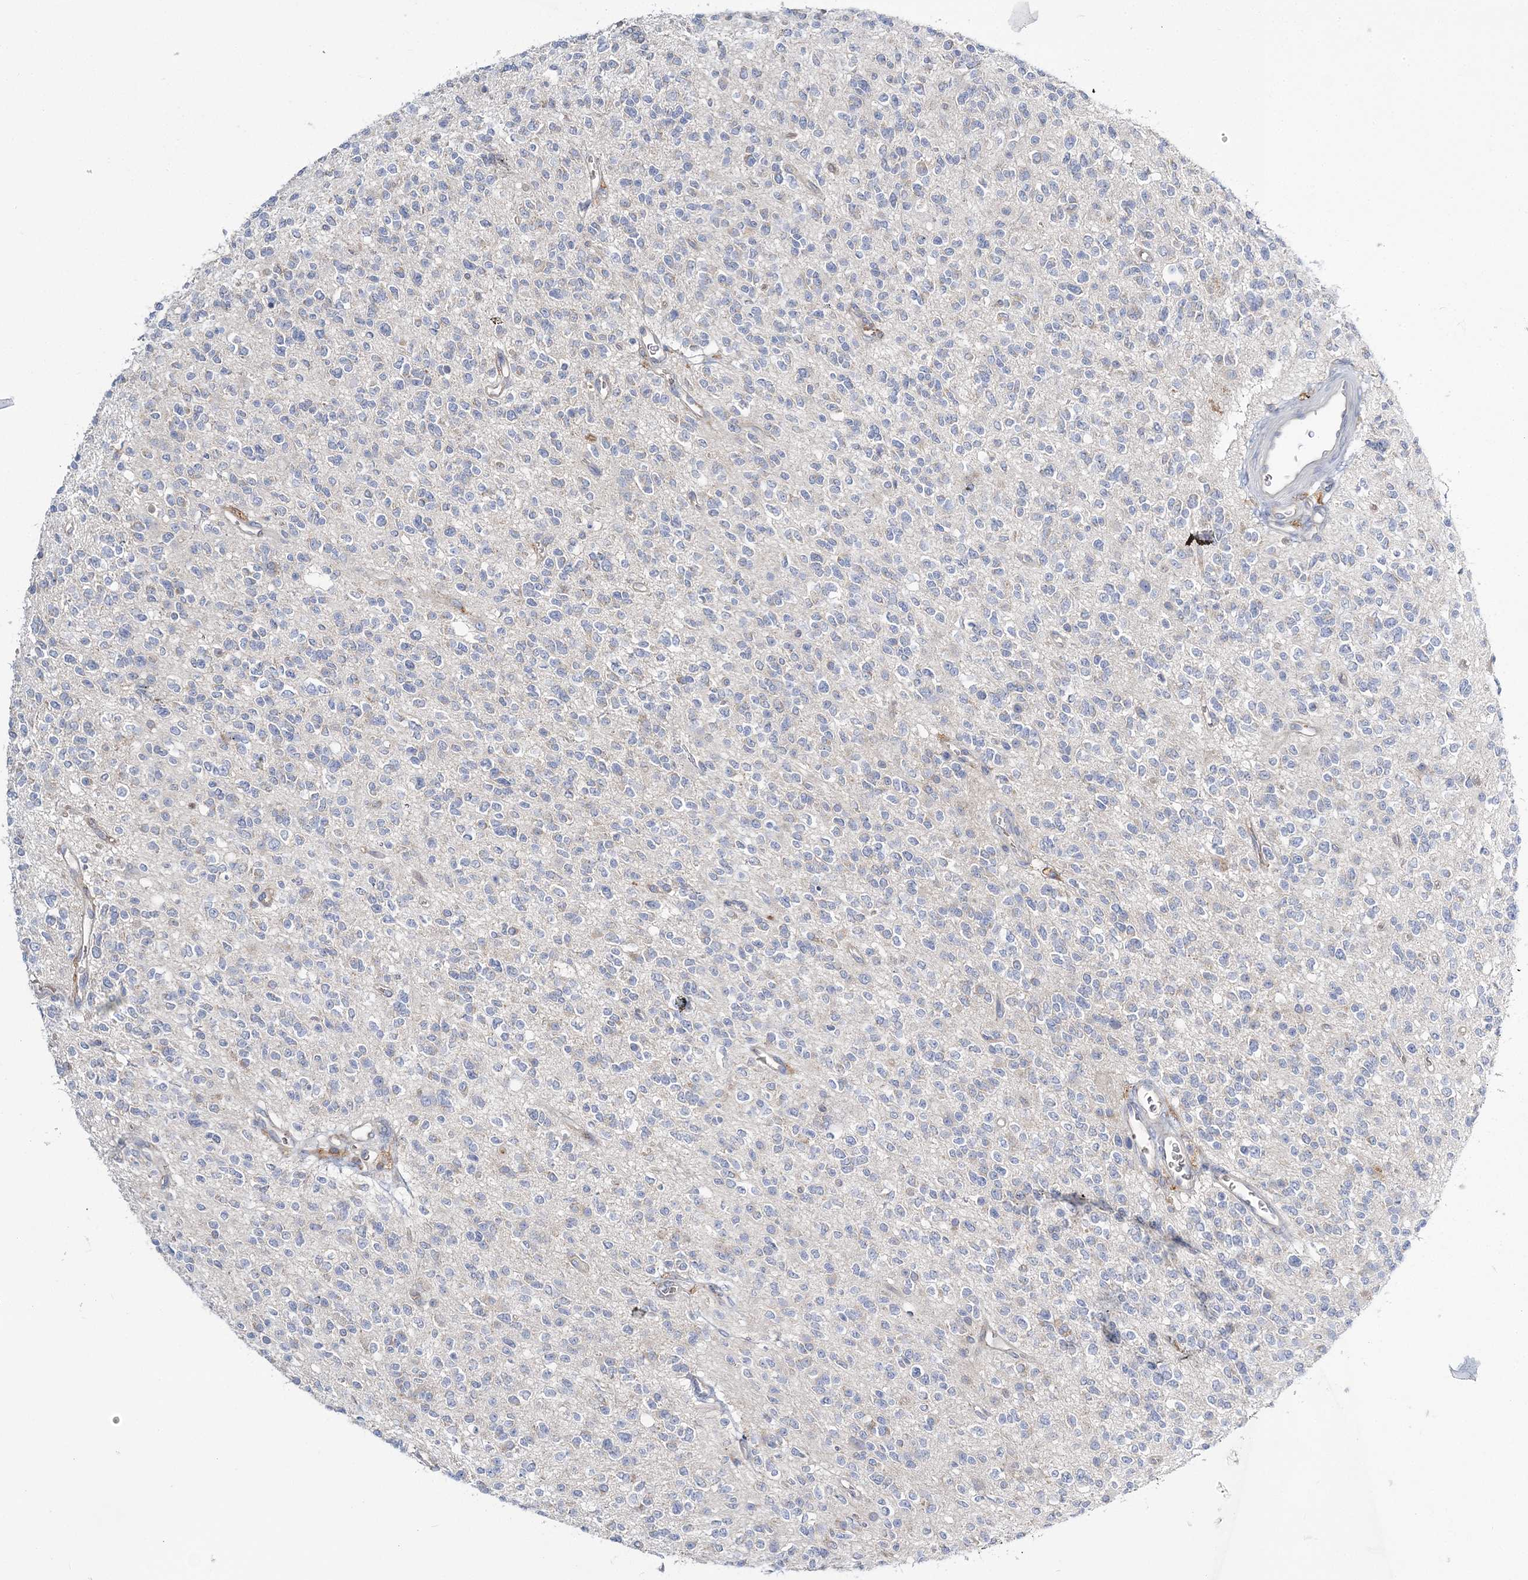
{"staining": {"intensity": "negative", "quantity": "none", "location": "none"}, "tissue": "glioma", "cell_type": "Tumor cells", "image_type": "cancer", "snomed": [{"axis": "morphology", "description": "Glioma, malignant, High grade"}, {"axis": "topography", "description": "Brain"}], "caption": "This is a histopathology image of immunohistochemistry staining of malignant glioma (high-grade), which shows no expression in tumor cells.", "gene": "ATP11B", "patient": {"sex": "male", "age": 34}}